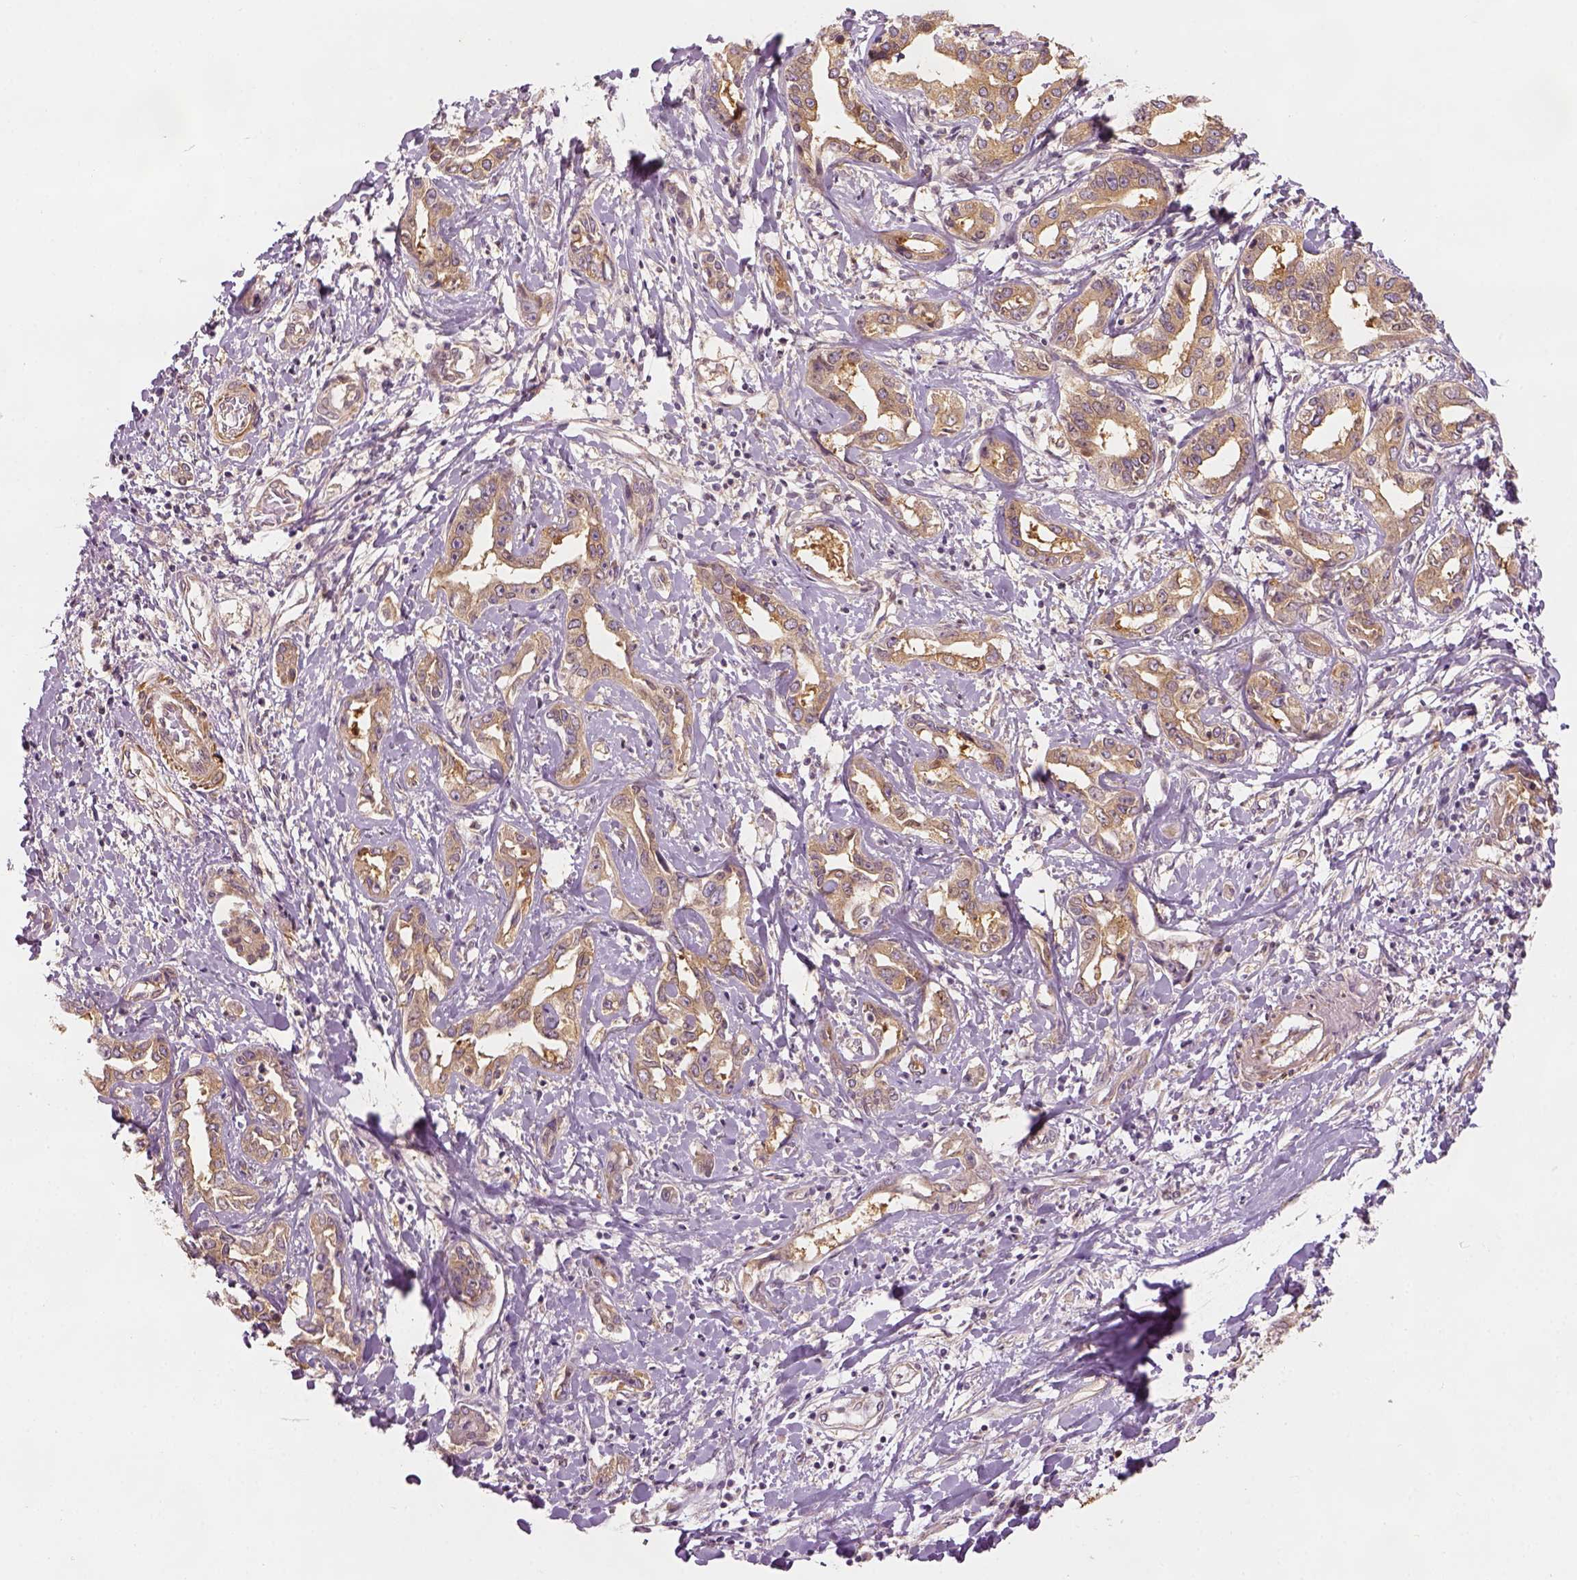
{"staining": {"intensity": "weak", "quantity": ">75%", "location": "cytoplasmic/membranous"}, "tissue": "liver cancer", "cell_type": "Tumor cells", "image_type": "cancer", "snomed": [{"axis": "morphology", "description": "Cholangiocarcinoma"}, {"axis": "topography", "description": "Liver"}], "caption": "Liver cholangiocarcinoma stained for a protein displays weak cytoplasmic/membranous positivity in tumor cells.", "gene": "PAIP1", "patient": {"sex": "male", "age": 59}}